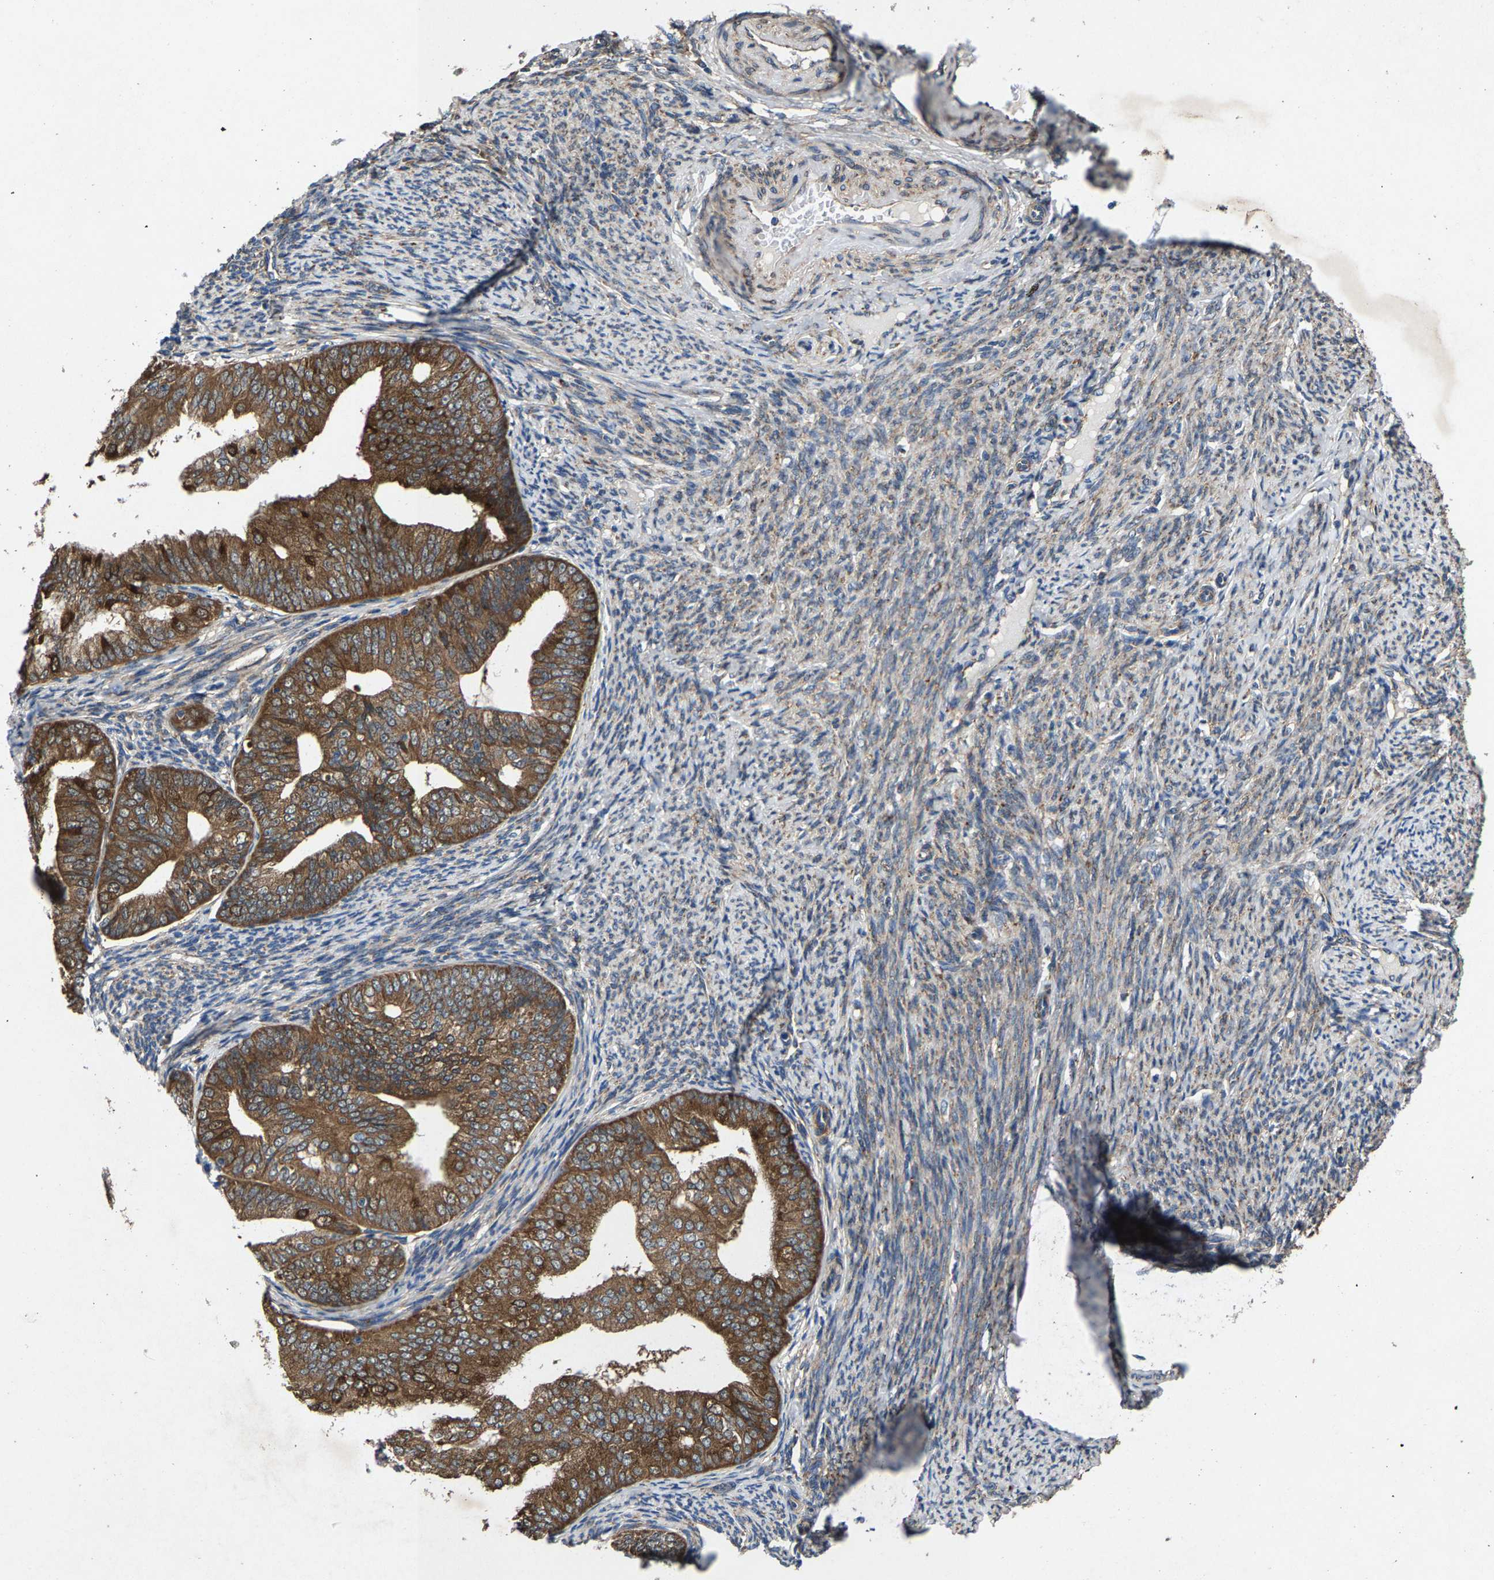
{"staining": {"intensity": "strong", "quantity": ">75%", "location": "cytoplasmic/membranous"}, "tissue": "endometrial cancer", "cell_type": "Tumor cells", "image_type": "cancer", "snomed": [{"axis": "morphology", "description": "Adenocarcinoma, NOS"}, {"axis": "topography", "description": "Endometrium"}], "caption": "This photomicrograph displays immunohistochemistry staining of human endometrial cancer (adenocarcinoma), with high strong cytoplasmic/membranous staining in about >75% of tumor cells.", "gene": "PDP1", "patient": {"sex": "female", "age": 63}}